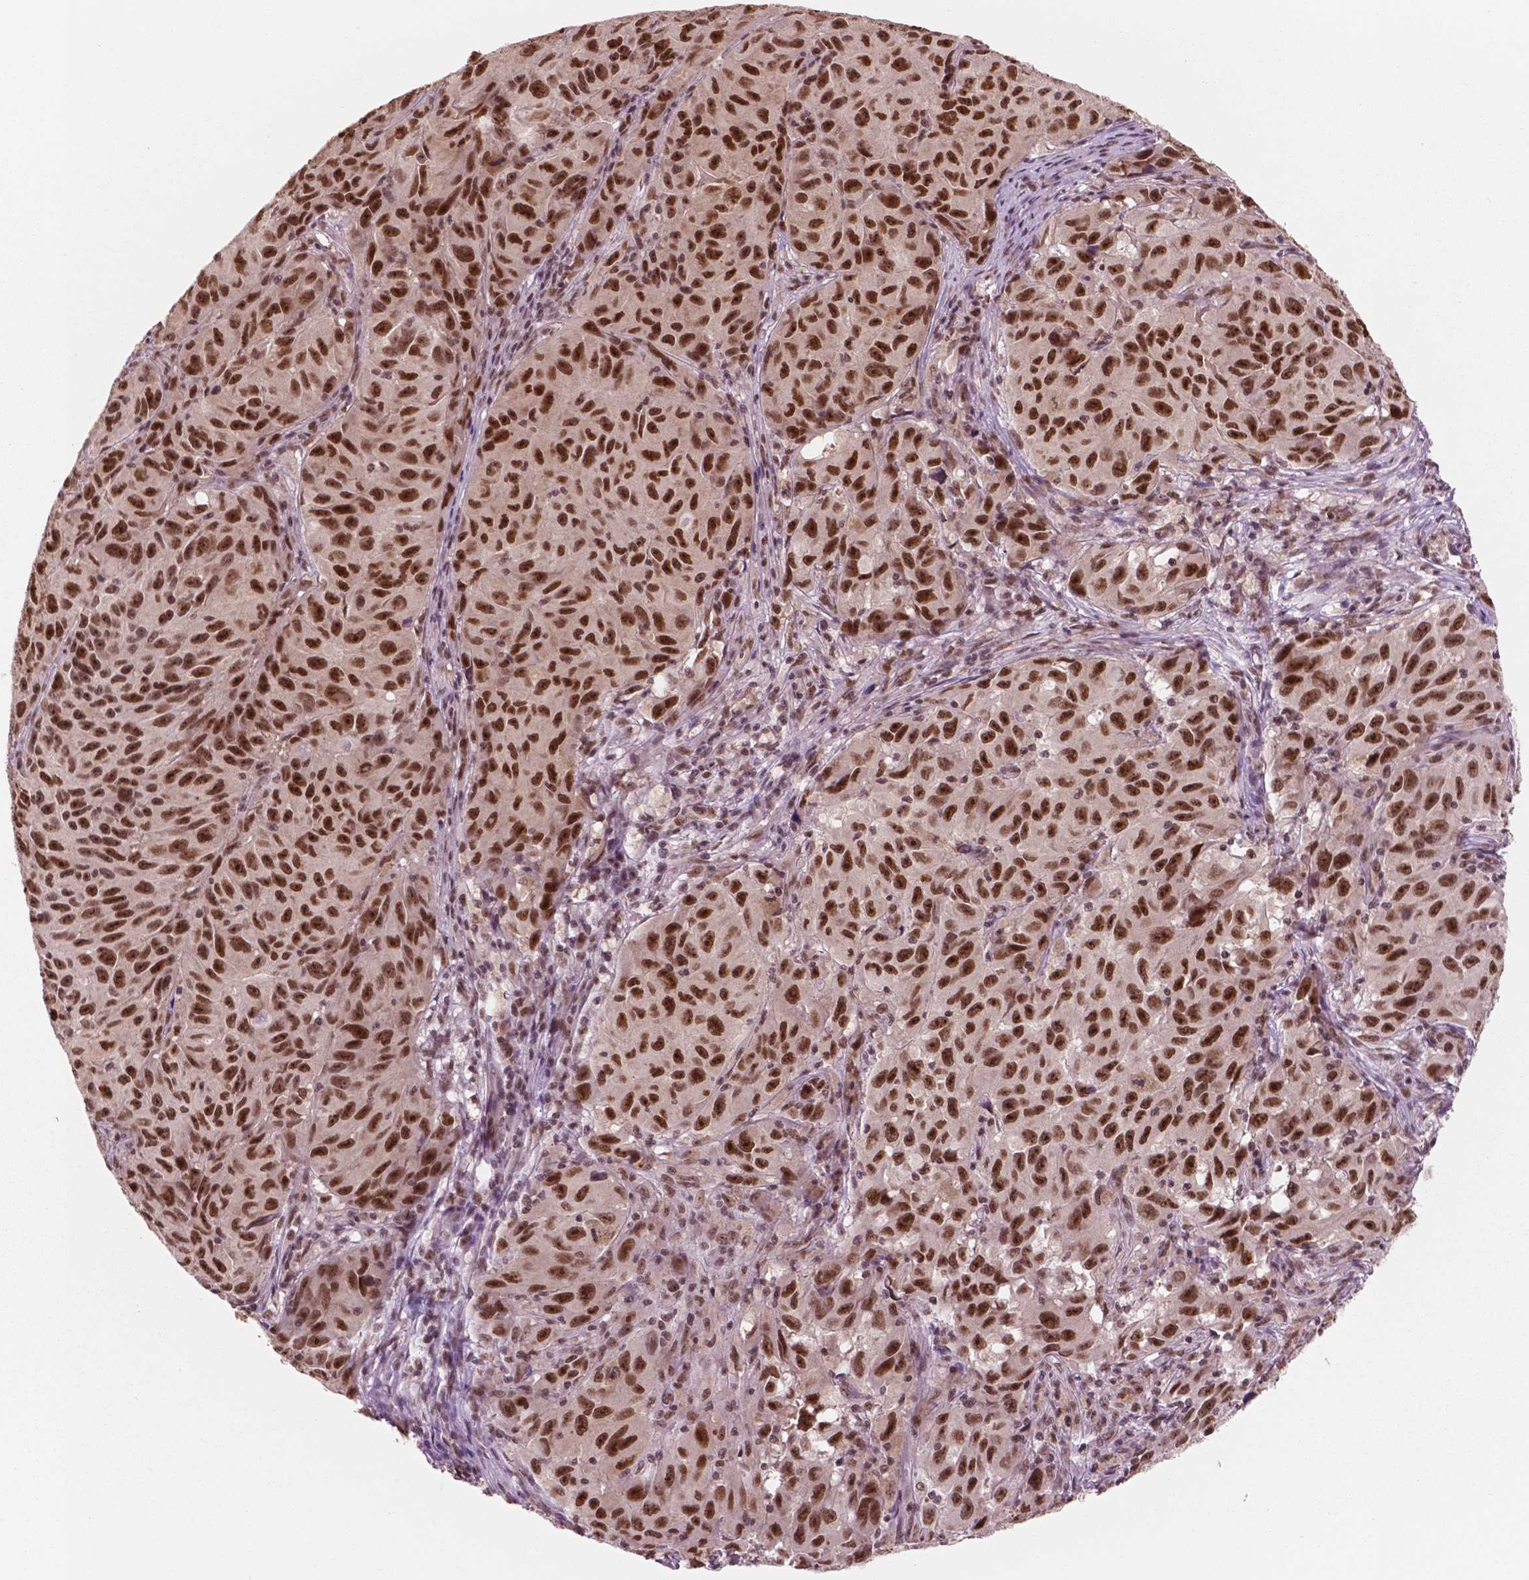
{"staining": {"intensity": "strong", "quantity": ">75%", "location": "nuclear"}, "tissue": "melanoma", "cell_type": "Tumor cells", "image_type": "cancer", "snomed": [{"axis": "morphology", "description": "Malignant melanoma, NOS"}, {"axis": "topography", "description": "Vulva, labia, clitoris and Bartholin´s gland, NO"}], "caption": "Protein positivity by immunohistochemistry shows strong nuclear expression in approximately >75% of tumor cells in melanoma.", "gene": "POLR2E", "patient": {"sex": "female", "age": 75}}